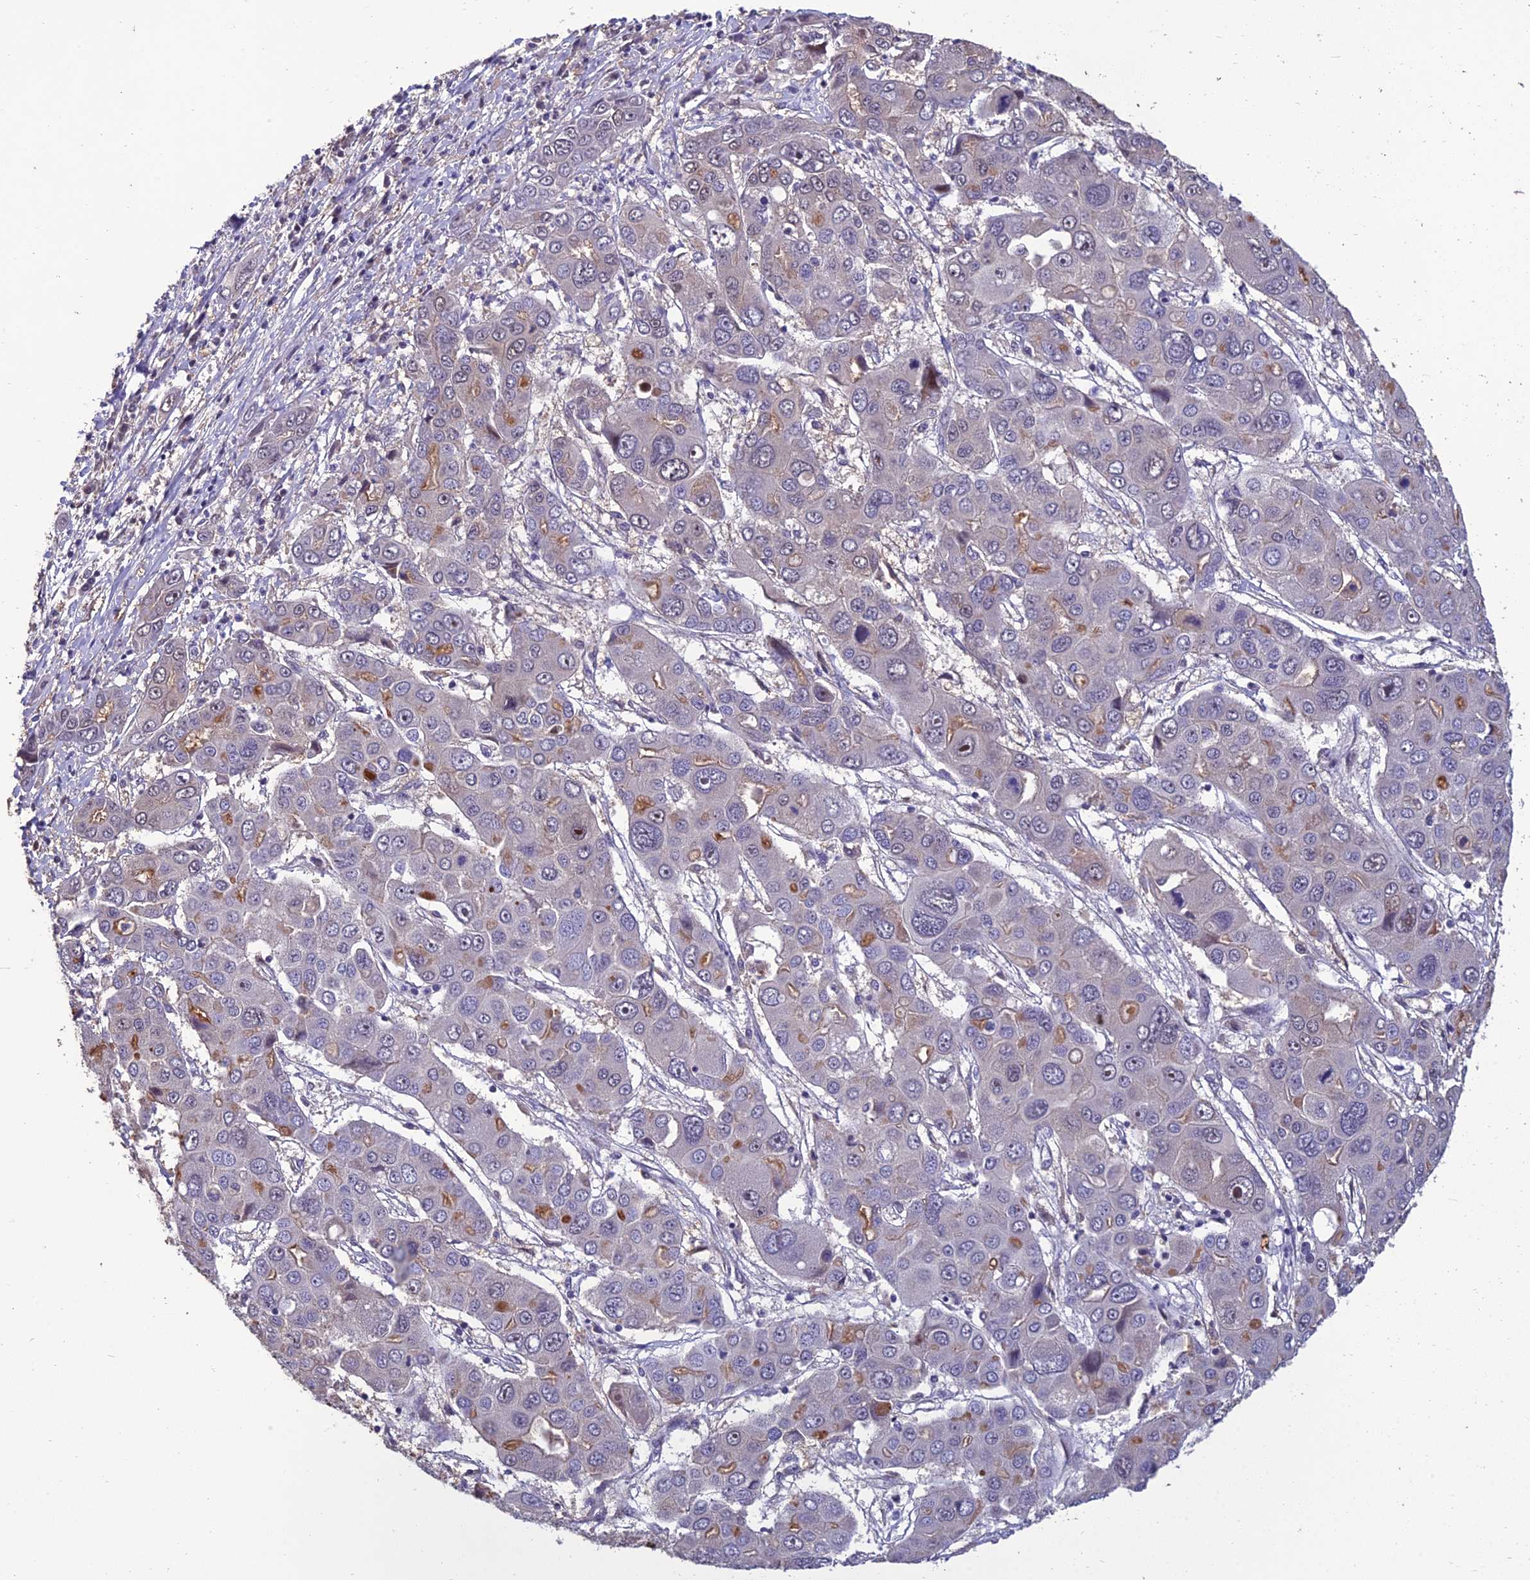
{"staining": {"intensity": "moderate", "quantity": "<25%", "location": "cytoplasmic/membranous"}, "tissue": "liver cancer", "cell_type": "Tumor cells", "image_type": "cancer", "snomed": [{"axis": "morphology", "description": "Cholangiocarcinoma"}, {"axis": "topography", "description": "Liver"}], "caption": "Human liver cholangiocarcinoma stained with a brown dye shows moderate cytoplasmic/membranous positive staining in about <25% of tumor cells.", "gene": "GRWD1", "patient": {"sex": "male", "age": 67}}